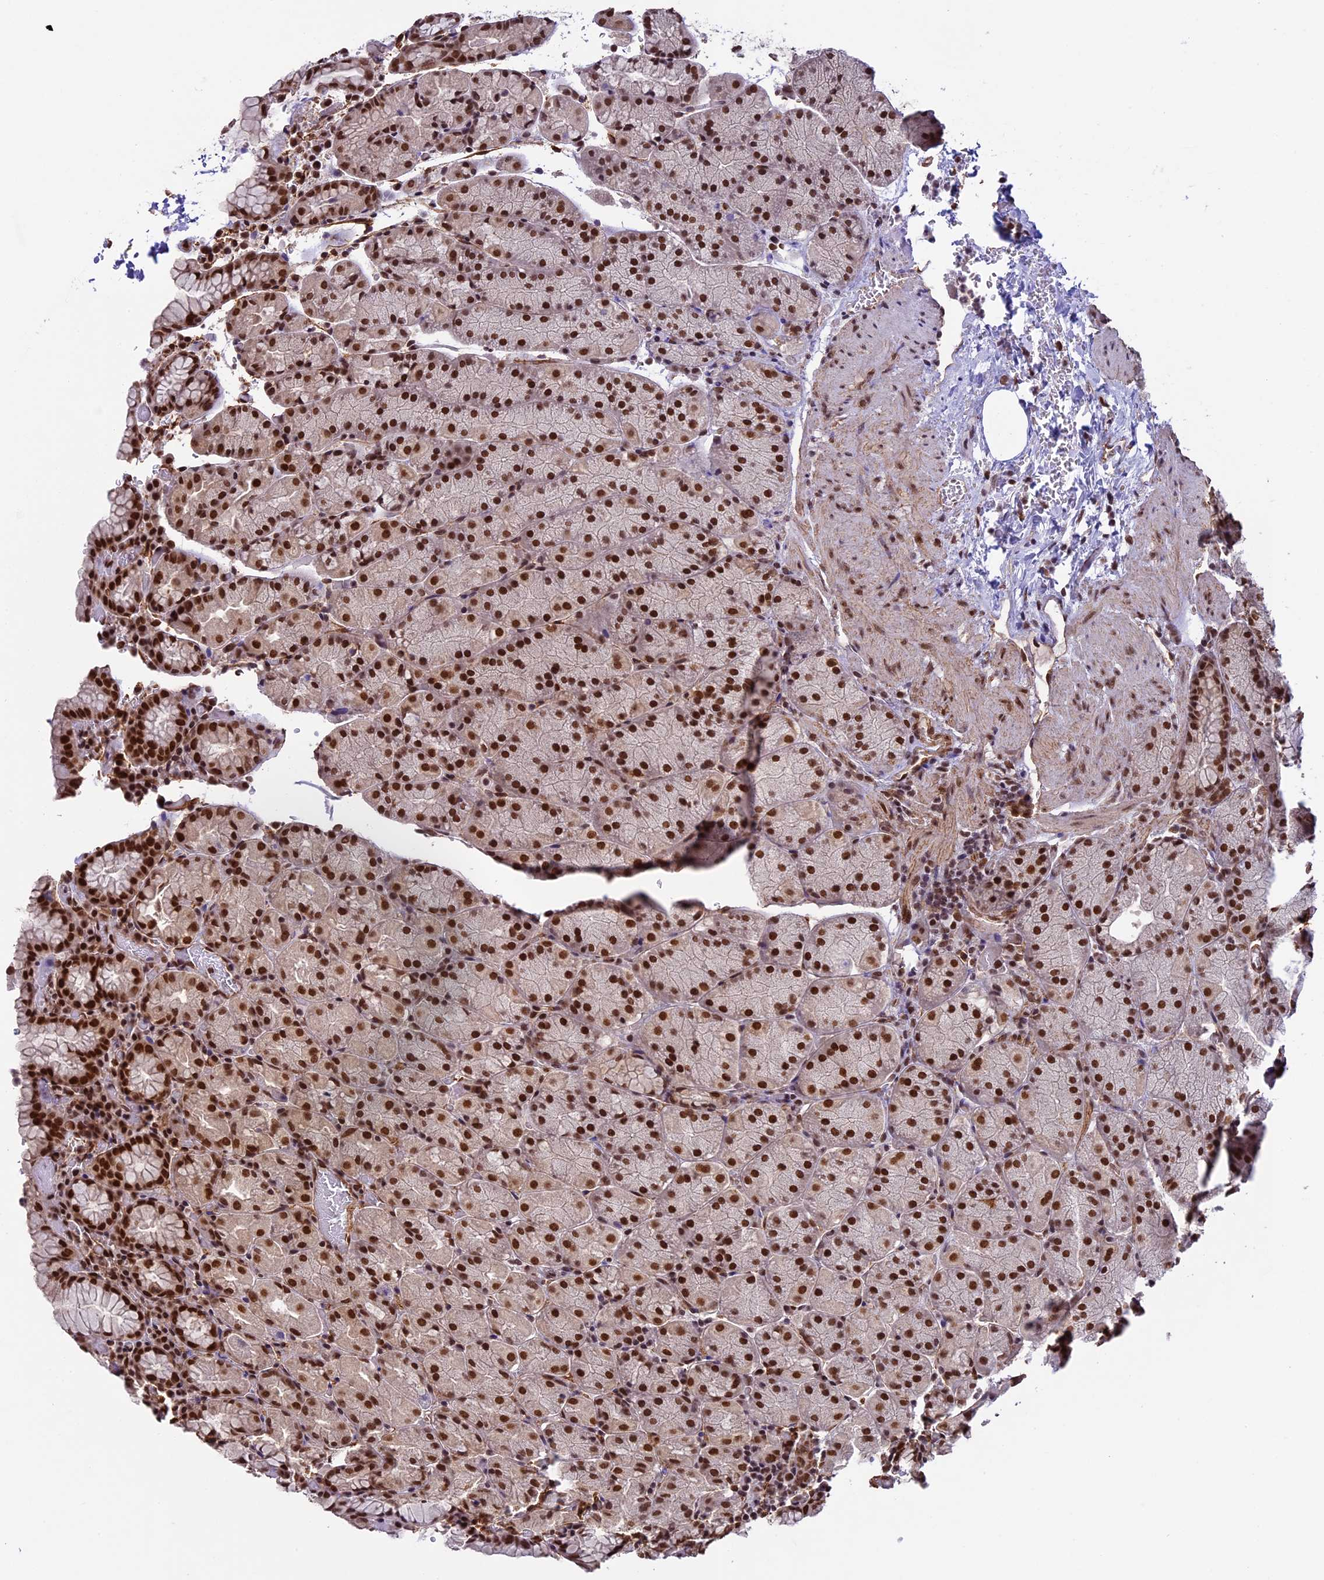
{"staining": {"intensity": "strong", "quantity": ">75%", "location": "nuclear"}, "tissue": "stomach", "cell_type": "Glandular cells", "image_type": "normal", "snomed": [{"axis": "morphology", "description": "Normal tissue, NOS"}, {"axis": "topography", "description": "Stomach, upper"}, {"axis": "topography", "description": "Stomach, lower"}], "caption": "This image exhibits benign stomach stained with immunohistochemistry (IHC) to label a protein in brown. The nuclear of glandular cells show strong positivity for the protein. Nuclei are counter-stained blue.", "gene": "MPHOSPH8", "patient": {"sex": "male", "age": 80}}